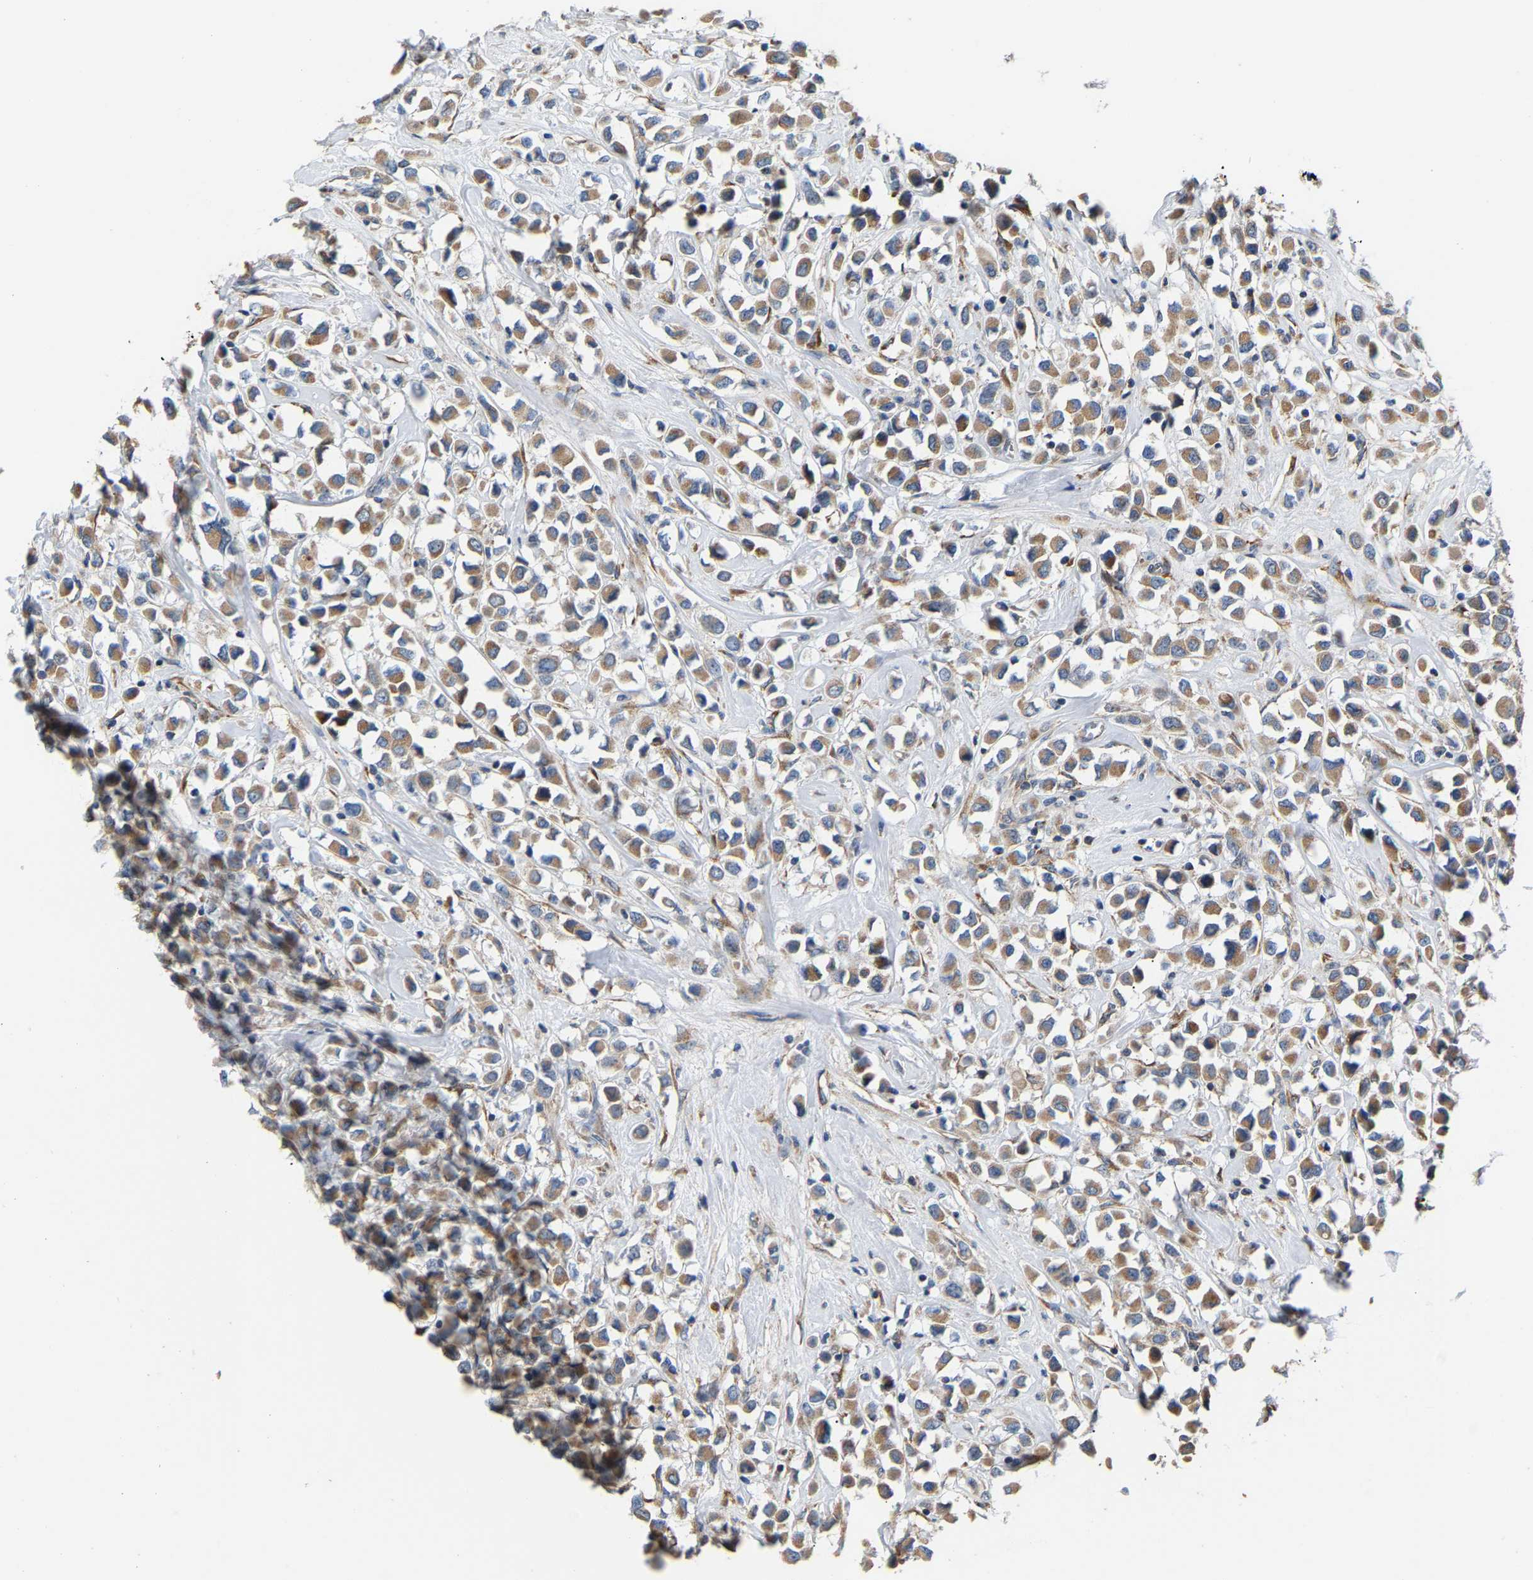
{"staining": {"intensity": "moderate", "quantity": ">75%", "location": "cytoplasmic/membranous"}, "tissue": "breast cancer", "cell_type": "Tumor cells", "image_type": "cancer", "snomed": [{"axis": "morphology", "description": "Duct carcinoma"}, {"axis": "topography", "description": "Breast"}], "caption": "Breast invasive ductal carcinoma stained for a protein shows moderate cytoplasmic/membranous positivity in tumor cells.", "gene": "TMEM168", "patient": {"sex": "female", "age": 61}}